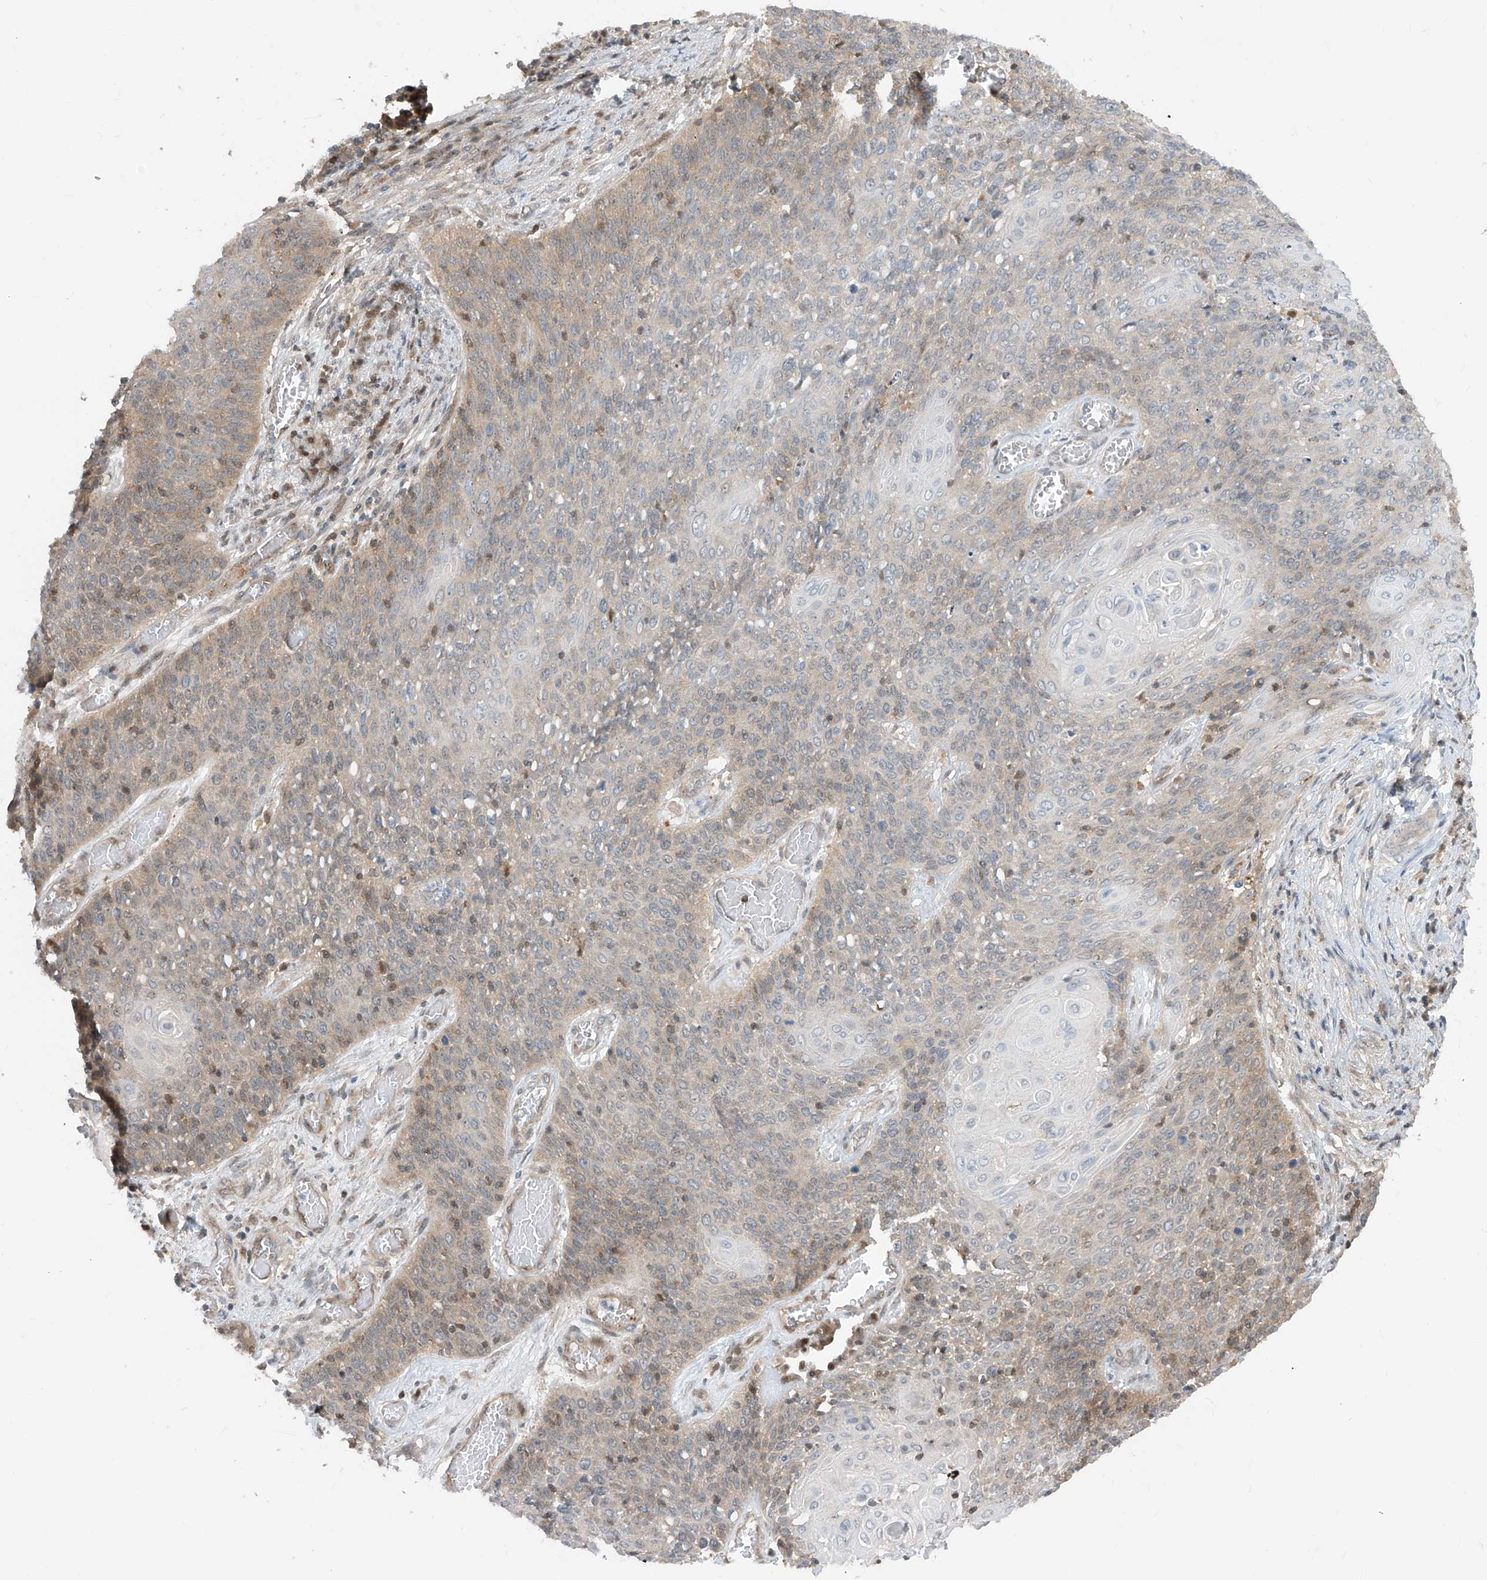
{"staining": {"intensity": "weak", "quantity": "25%-75%", "location": "cytoplasmic/membranous"}, "tissue": "cervical cancer", "cell_type": "Tumor cells", "image_type": "cancer", "snomed": [{"axis": "morphology", "description": "Squamous cell carcinoma, NOS"}, {"axis": "topography", "description": "Cervix"}], "caption": "Weak cytoplasmic/membranous positivity is appreciated in about 25%-75% of tumor cells in cervical cancer (squamous cell carcinoma). The staining was performed using DAB to visualize the protein expression in brown, while the nuclei were stained in blue with hematoxylin (Magnification: 20x).", "gene": "TTC38", "patient": {"sex": "female", "age": 39}}